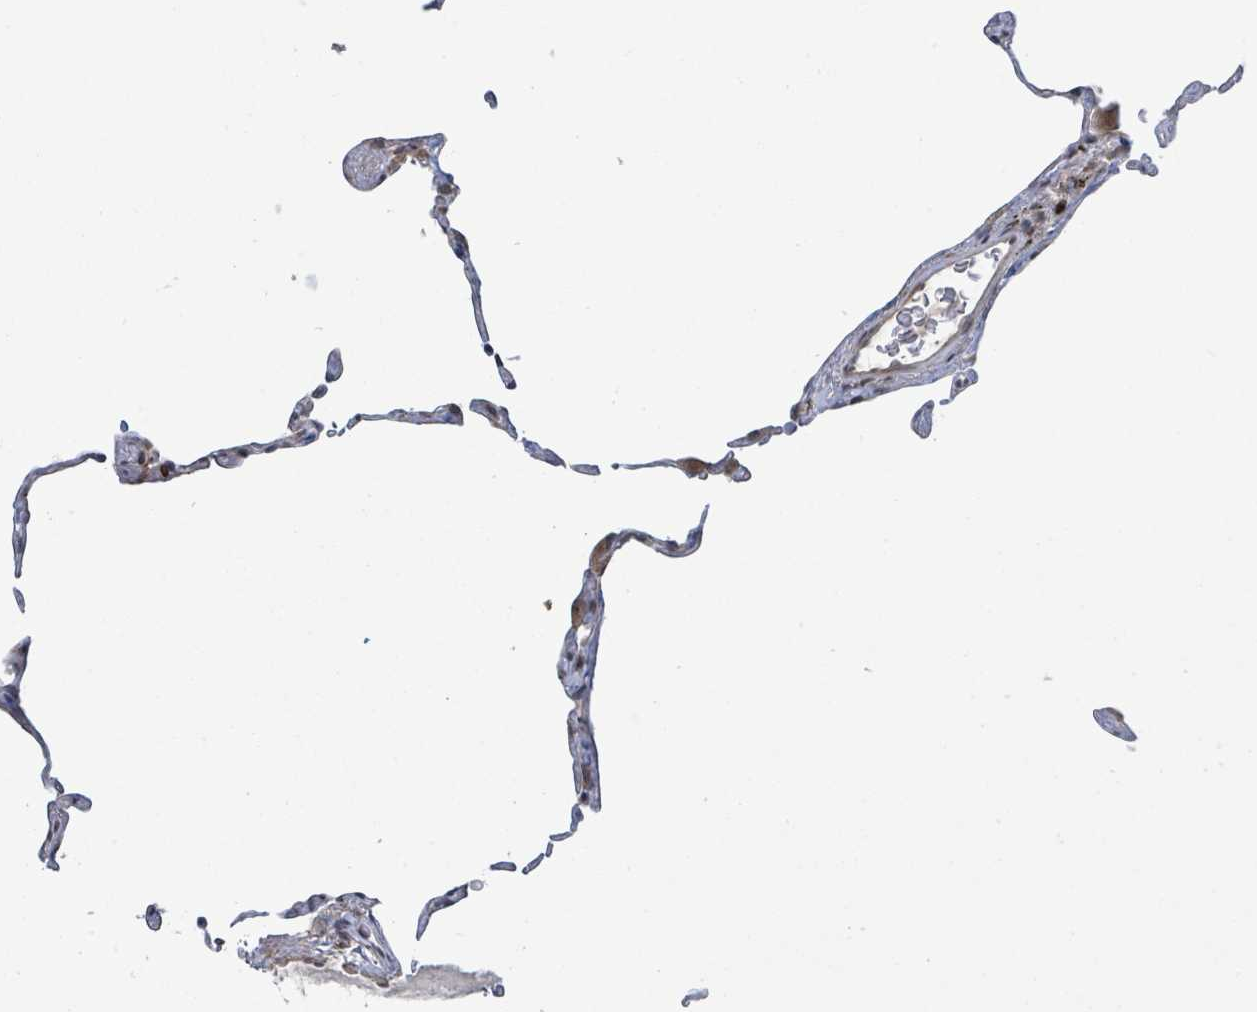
{"staining": {"intensity": "moderate", "quantity": "<25%", "location": "nuclear"}, "tissue": "lung", "cell_type": "Alveolar cells", "image_type": "normal", "snomed": [{"axis": "morphology", "description": "Normal tissue, NOS"}, {"axis": "topography", "description": "Lung"}], "caption": "IHC histopathology image of benign lung stained for a protein (brown), which displays low levels of moderate nuclear positivity in about <25% of alveolar cells.", "gene": "SBF2", "patient": {"sex": "female", "age": 57}}